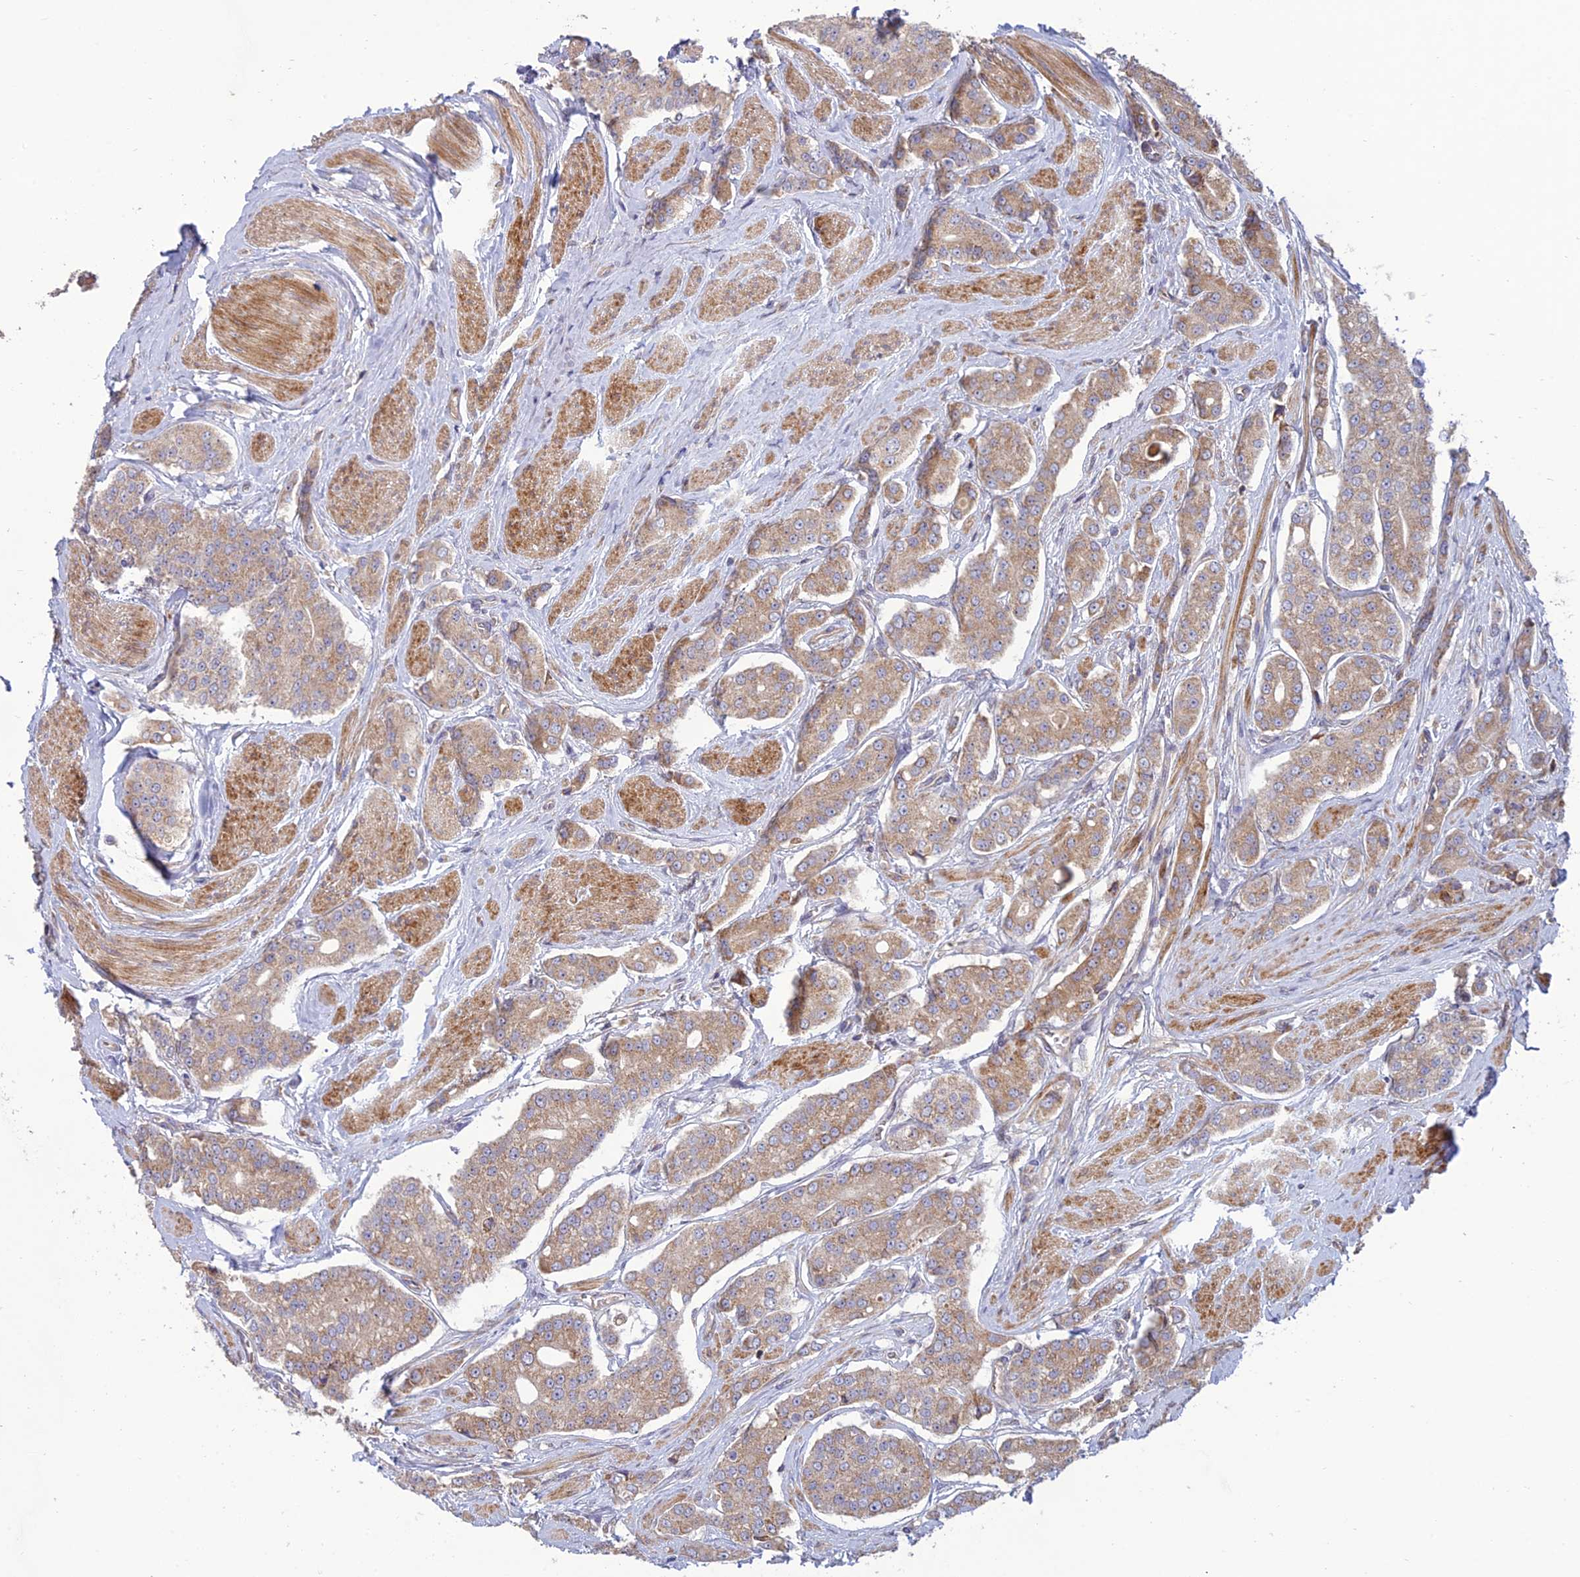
{"staining": {"intensity": "weak", "quantity": "25%-75%", "location": "cytoplasmic/membranous"}, "tissue": "prostate cancer", "cell_type": "Tumor cells", "image_type": "cancer", "snomed": [{"axis": "morphology", "description": "Adenocarcinoma, High grade"}, {"axis": "topography", "description": "Prostate"}], "caption": "Immunohistochemistry photomicrograph of neoplastic tissue: prostate cancer stained using immunohistochemistry exhibits low levels of weak protein expression localized specifically in the cytoplasmic/membranous of tumor cells, appearing as a cytoplasmic/membranous brown color.", "gene": "C3orf20", "patient": {"sex": "male", "age": 71}}